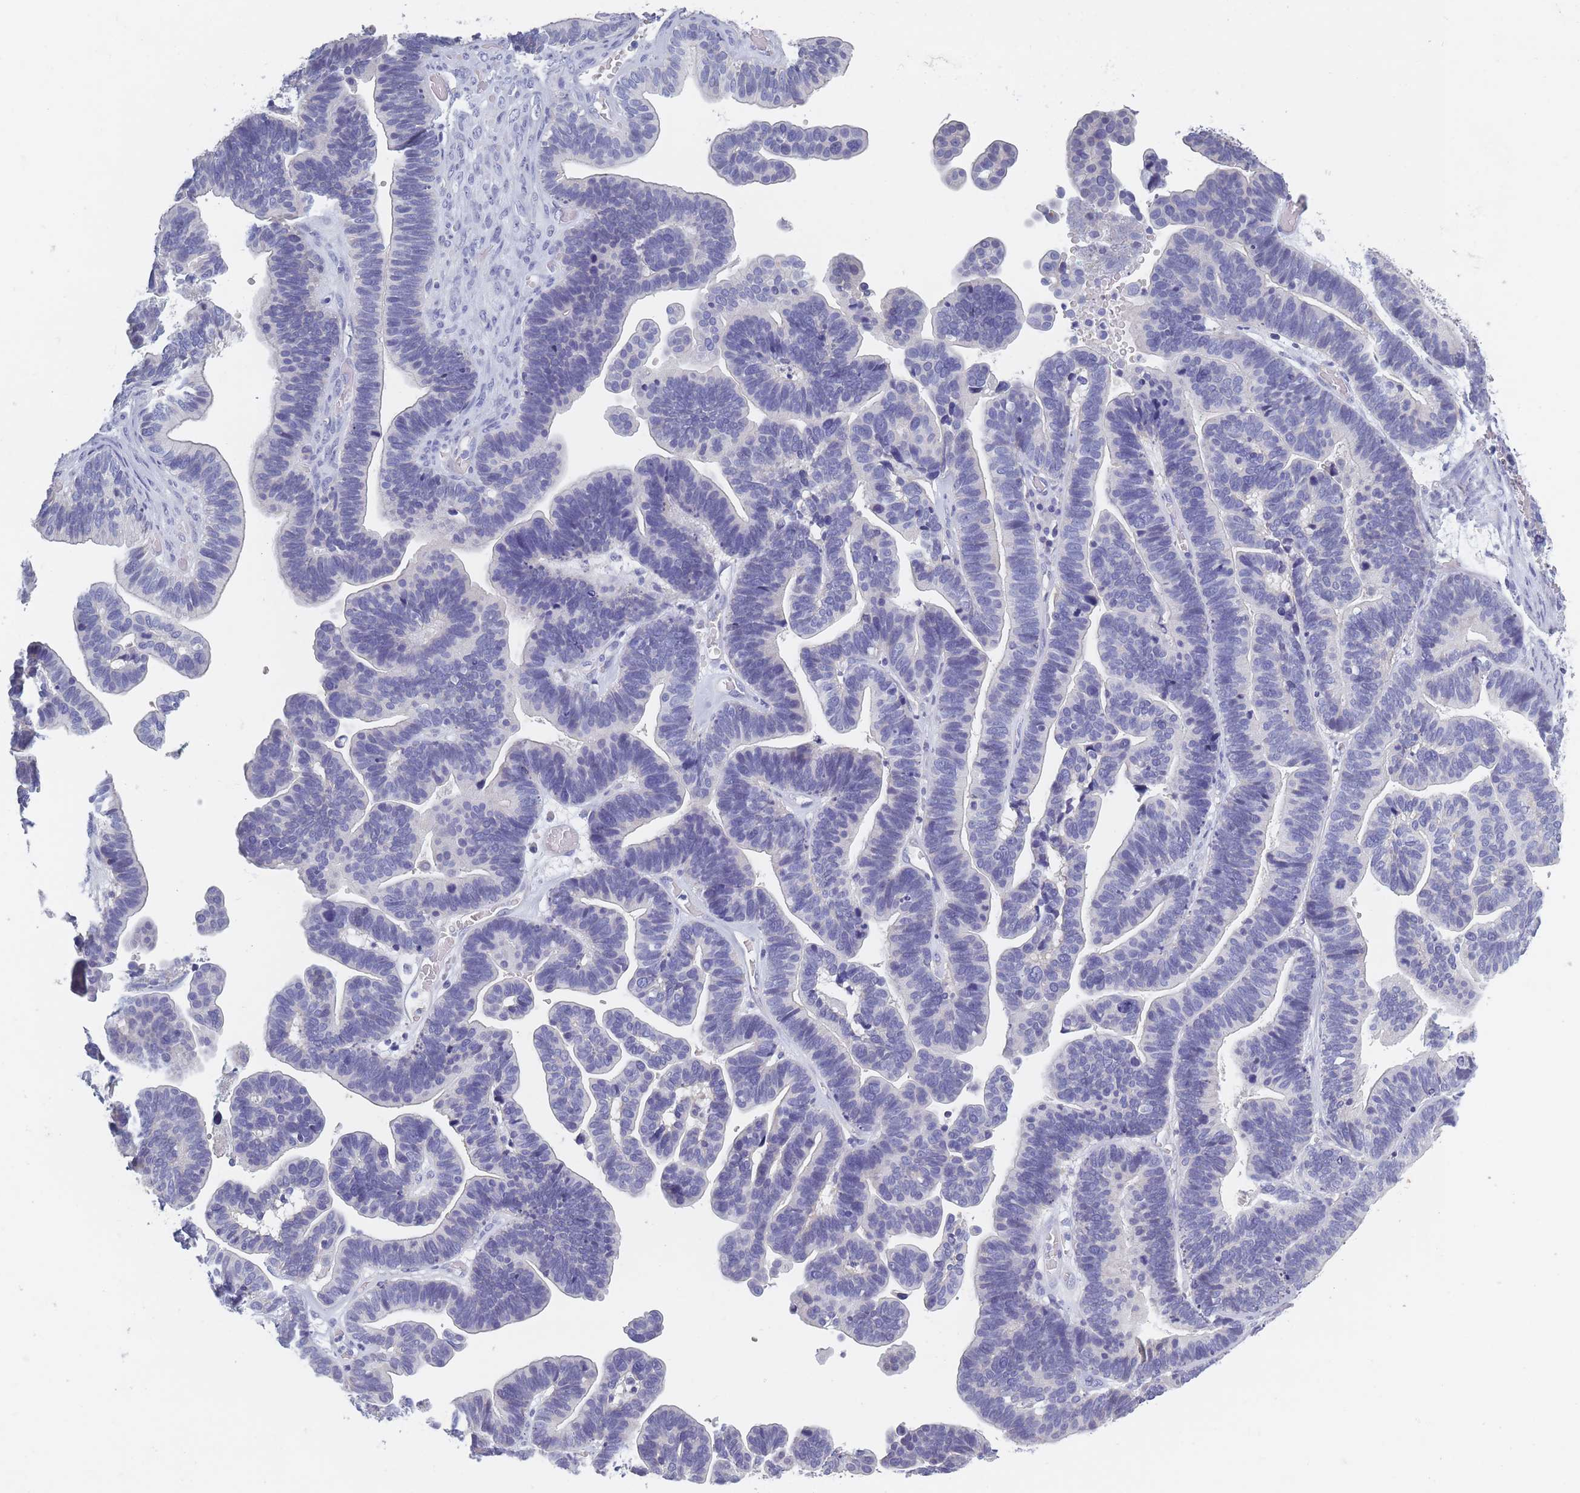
{"staining": {"intensity": "negative", "quantity": "none", "location": "none"}, "tissue": "ovarian cancer", "cell_type": "Tumor cells", "image_type": "cancer", "snomed": [{"axis": "morphology", "description": "Cystadenocarcinoma, serous, NOS"}, {"axis": "topography", "description": "Ovary"}], "caption": "The image displays no significant expression in tumor cells of serous cystadenocarcinoma (ovarian). (DAB immunohistochemistry with hematoxylin counter stain).", "gene": "OR4C5", "patient": {"sex": "female", "age": 56}}